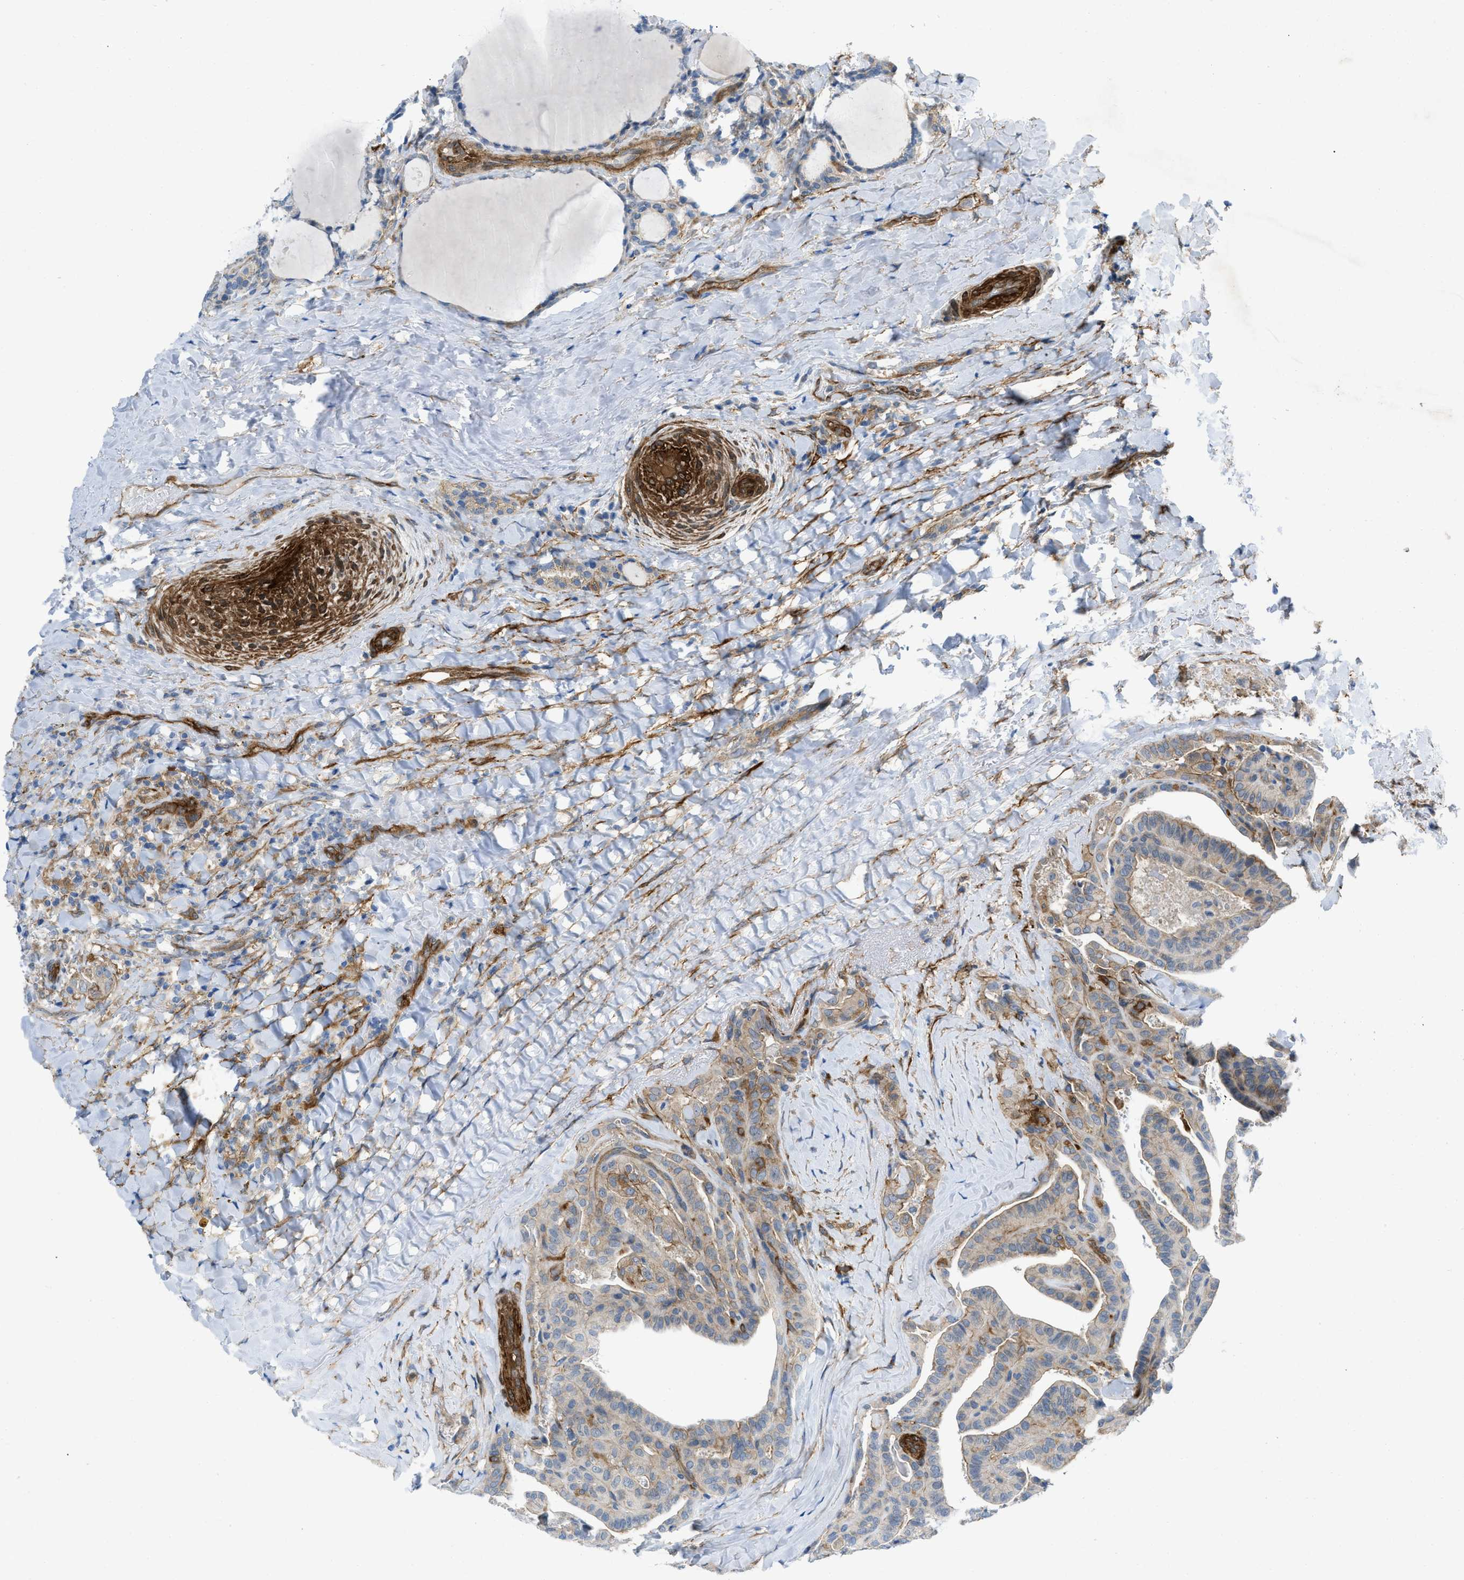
{"staining": {"intensity": "moderate", "quantity": "25%-75%", "location": "cytoplasmic/membranous"}, "tissue": "thyroid cancer", "cell_type": "Tumor cells", "image_type": "cancer", "snomed": [{"axis": "morphology", "description": "Papillary adenocarcinoma, NOS"}, {"axis": "topography", "description": "Thyroid gland"}], "caption": "Approximately 25%-75% of tumor cells in papillary adenocarcinoma (thyroid) display moderate cytoplasmic/membranous protein positivity as visualized by brown immunohistochemical staining.", "gene": "PDLIM5", "patient": {"sex": "male", "age": 77}}